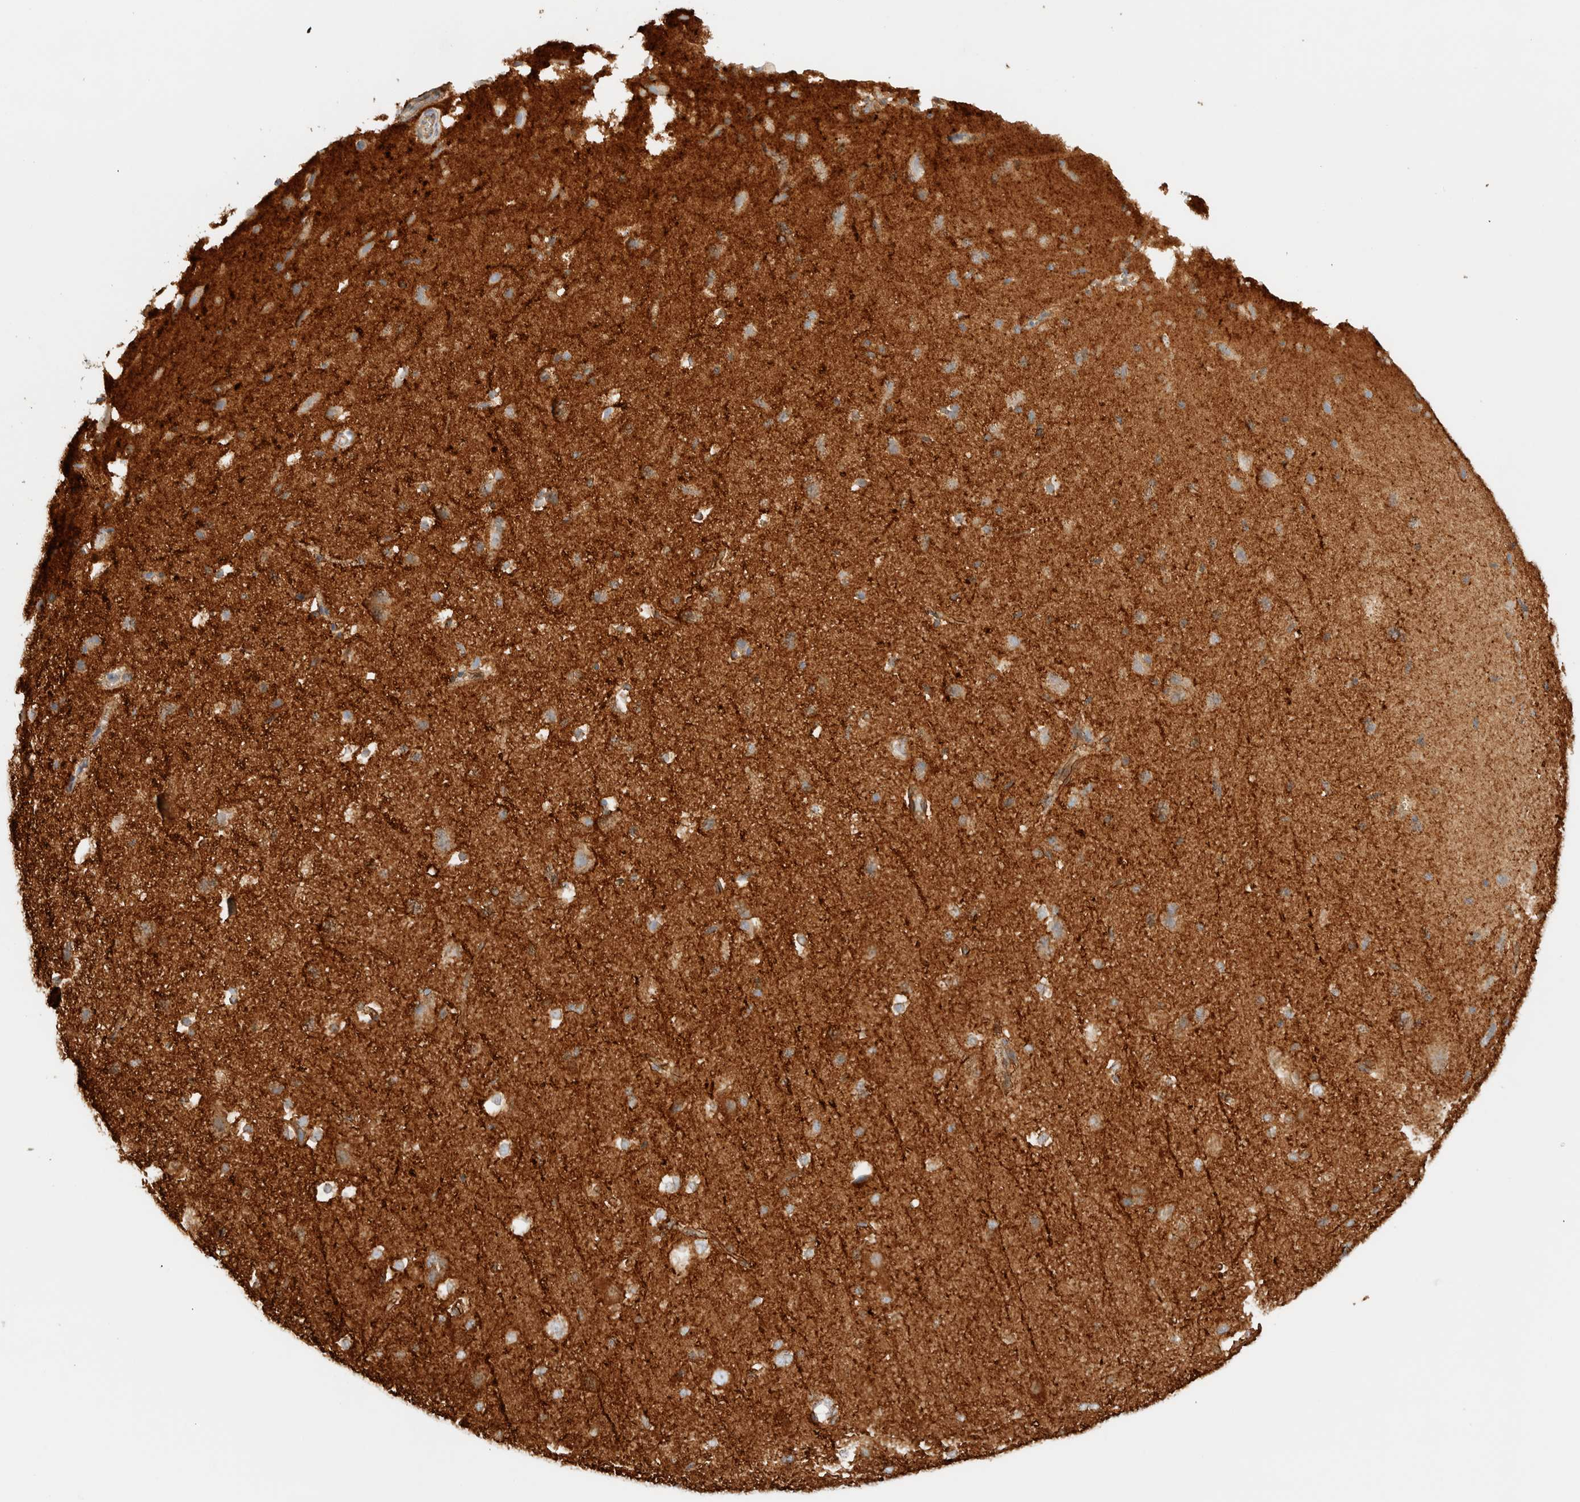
{"staining": {"intensity": "moderate", "quantity": ">75%", "location": "cytoplasmic/membranous"}, "tissue": "cerebral cortex", "cell_type": "Endothelial cells", "image_type": "normal", "snomed": [{"axis": "morphology", "description": "Normal tissue, NOS"}, {"axis": "morphology", "description": "Developmental malformation"}, {"axis": "topography", "description": "Cerebral cortex"}], "caption": "This photomicrograph exhibits immunohistochemistry (IHC) staining of normal cerebral cortex, with medium moderate cytoplasmic/membranous staining in about >75% of endothelial cells.", "gene": "CYB5R4", "patient": {"sex": "female", "age": 30}}